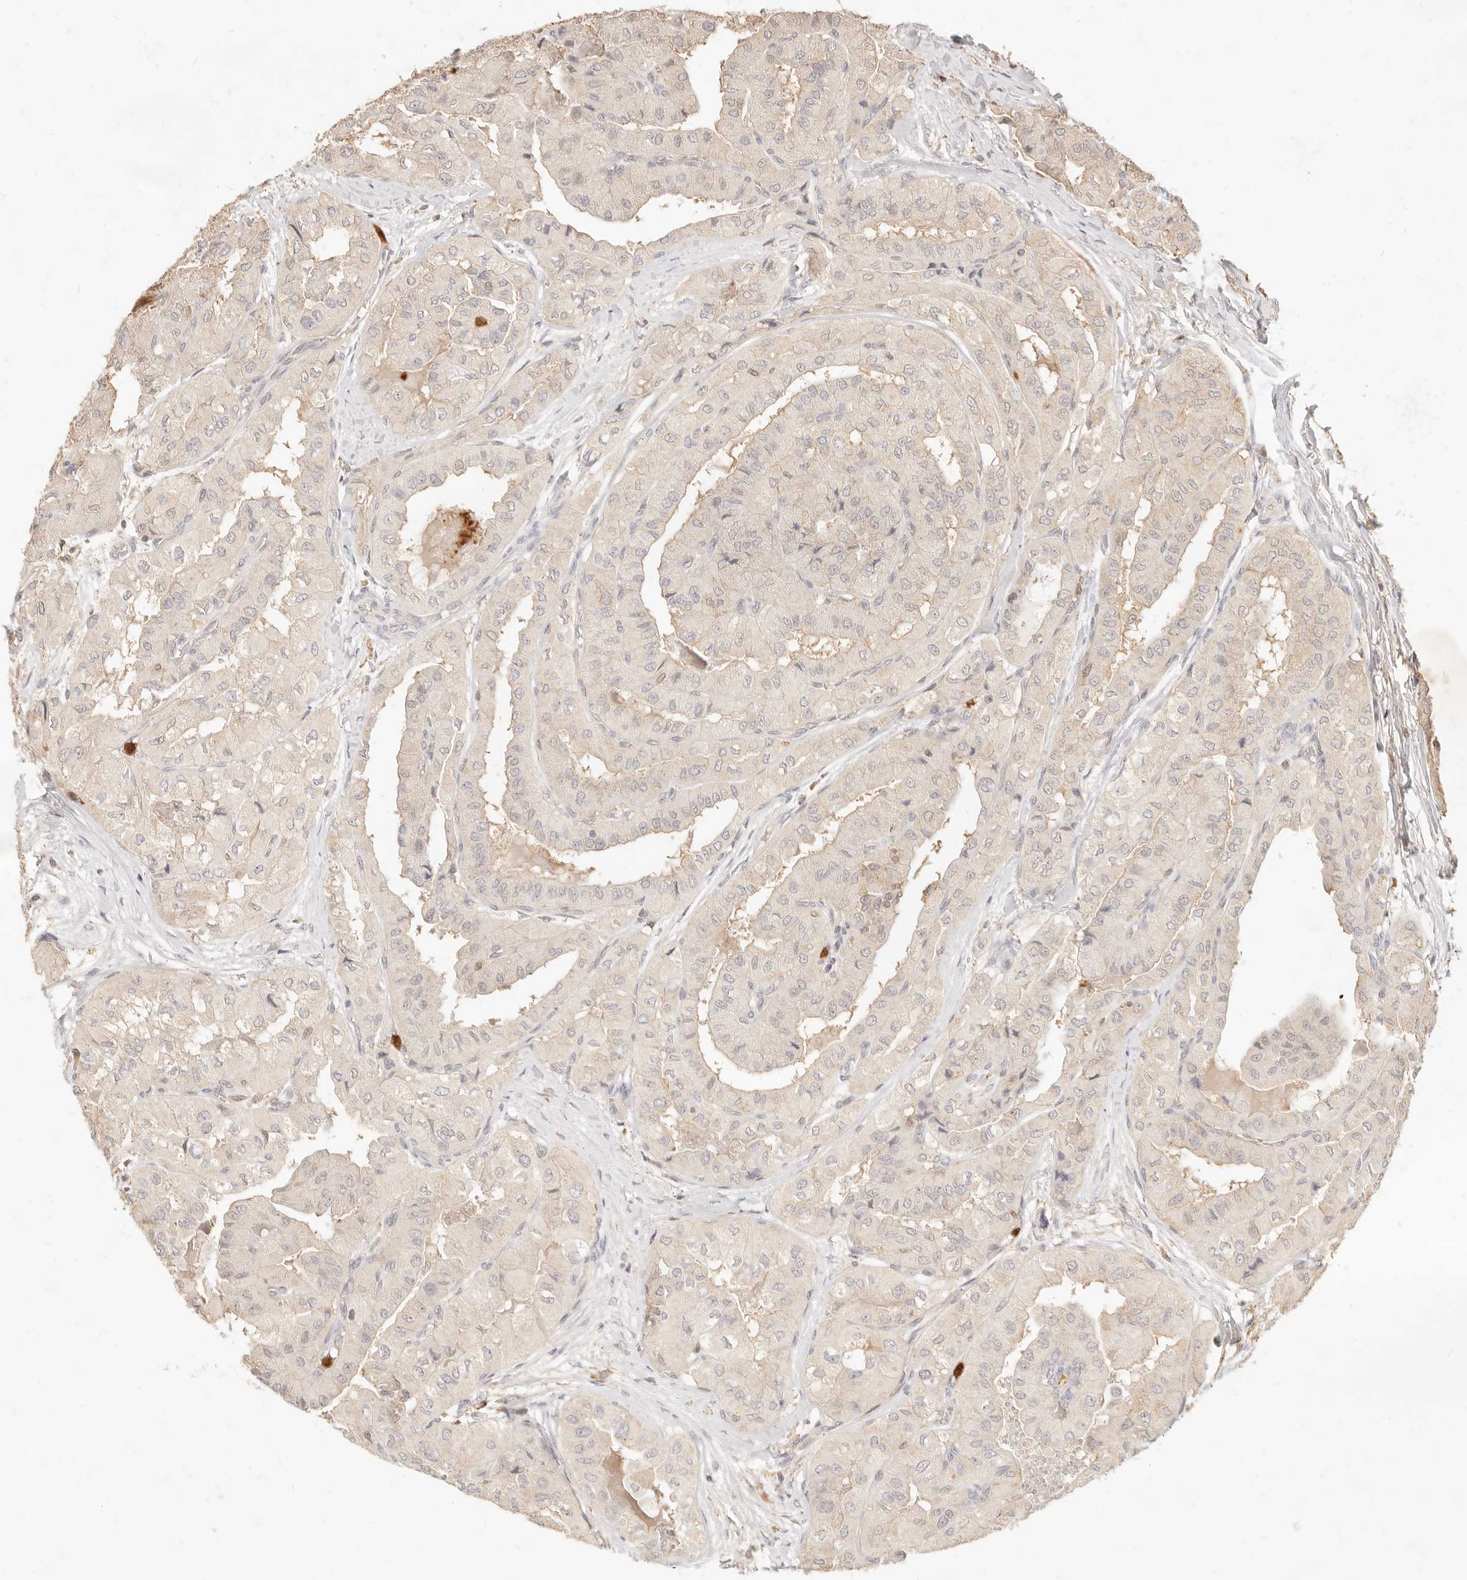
{"staining": {"intensity": "negative", "quantity": "none", "location": "none"}, "tissue": "thyroid cancer", "cell_type": "Tumor cells", "image_type": "cancer", "snomed": [{"axis": "morphology", "description": "Papillary adenocarcinoma, NOS"}, {"axis": "topography", "description": "Thyroid gland"}], "caption": "An immunohistochemistry (IHC) micrograph of thyroid cancer is shown. There is no staining in tumor cells of thyroid cancer. The staining was performed using DAB to visualize the protein expression in brown, while the nuclei were stained in blue with hematoxylin (Magnification: 20x).", "gene": "TMTC2", "patient": {"sex": "female", "age": 59}}